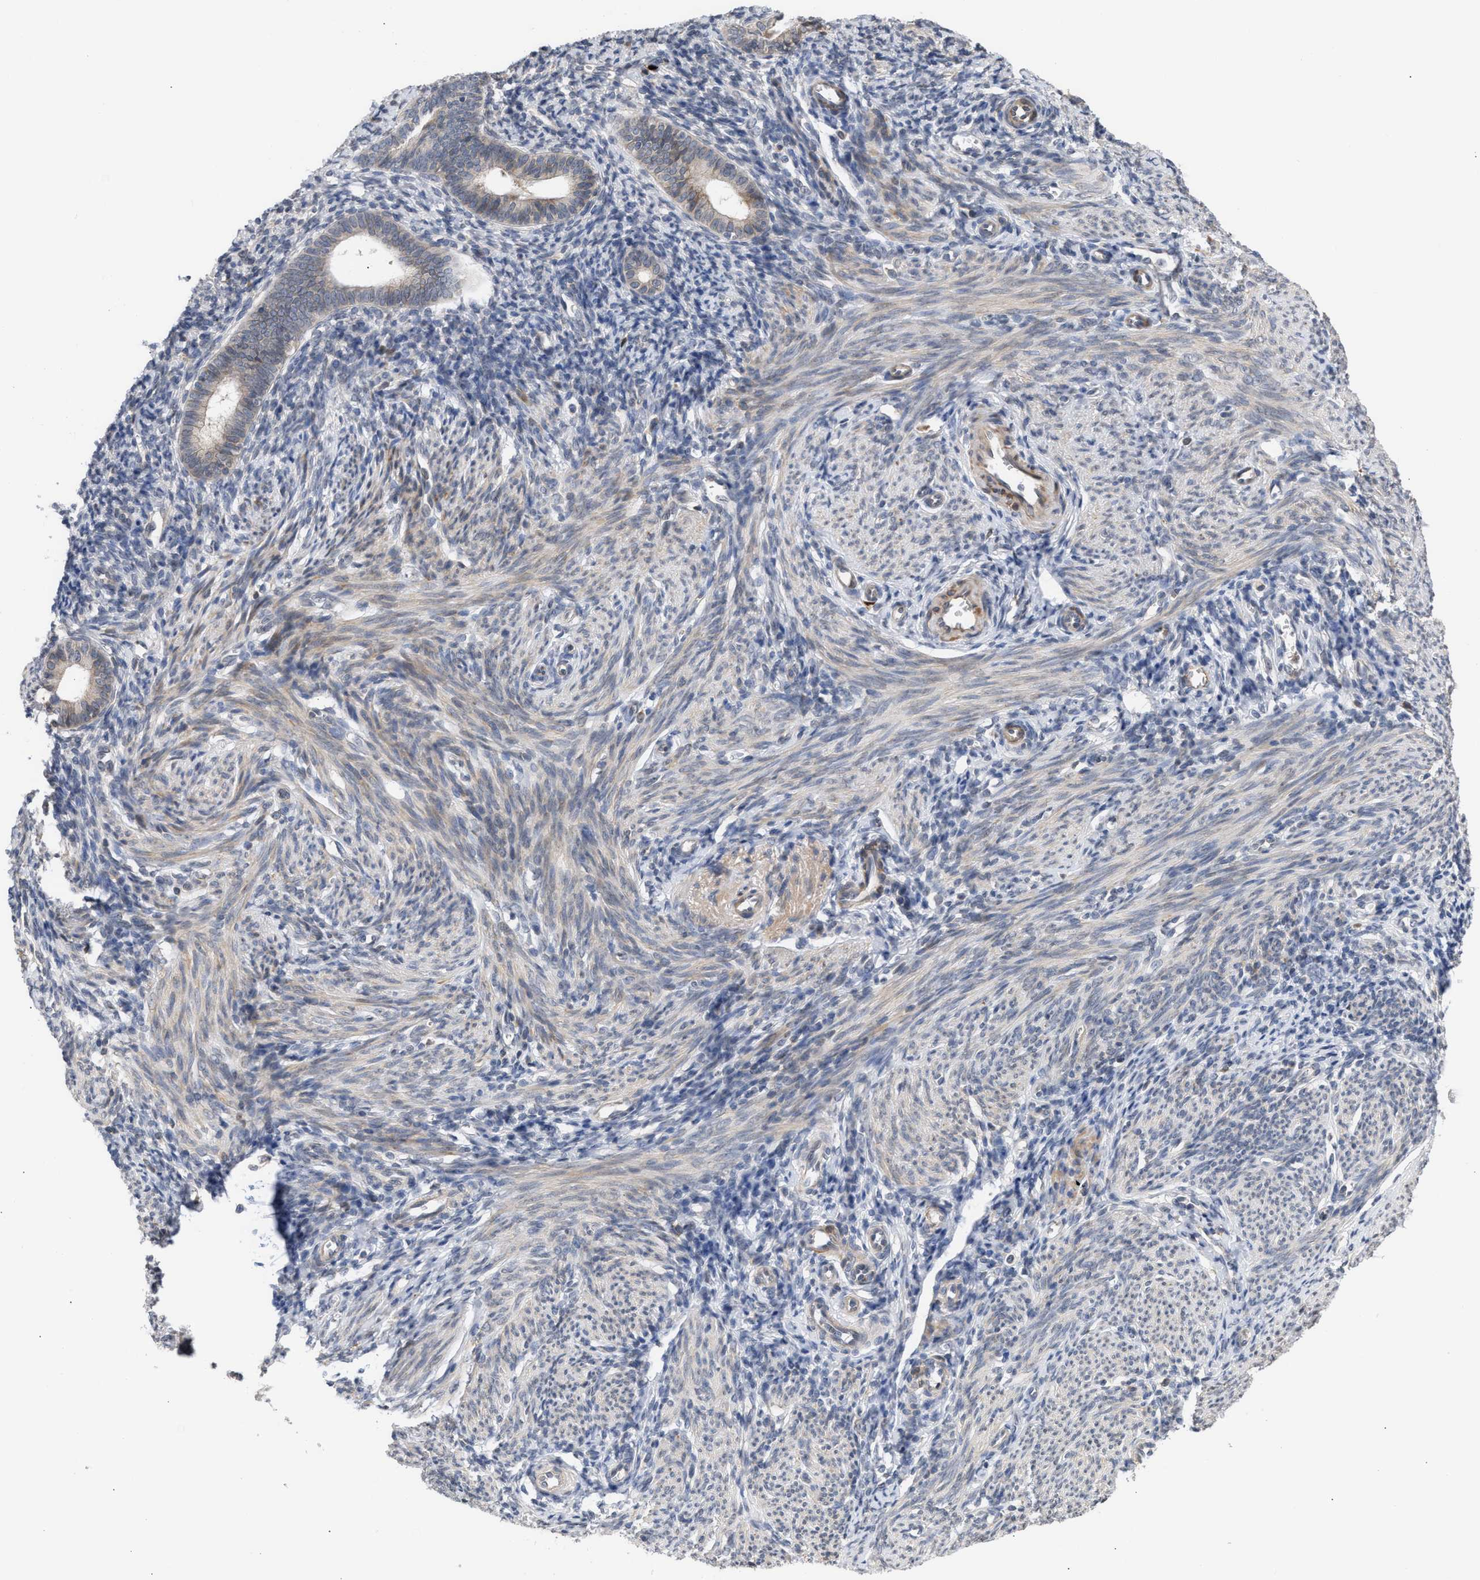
{"staining": {"intensity": "weak", "quantity": "25%-75%", "location": "cytoplasmic/membranous,nuclear"}, "tissue": "endometrium", "cell_type": "Cells in endometrial stroma", "image_type": "normal", "snomed": [{"axis": "morphology", "description": "Normal tissue, NOS"}, {"axis": "morphology", "description": "Adenocarcinoma, NOS"}, {"axis": "topography", "description": "Endometrium"}], "caption": "Endometrium stained with DAB (3,3'-diaminobenzidine) immunohistochemistry (IHC) exhibits low levels of weak cytoplasmic/membranous,nuclear positivity in approximately 25%-75% of cells in endometrial stroma. The protein of interest is stained brown, and the nuclei are stained in blue (DAB (3,3'-diaminobenzidine) IHC with brightfield microscopy, high magnification).", "gene": "NUP62", "patient": {"sex": "female", "age": 57}}